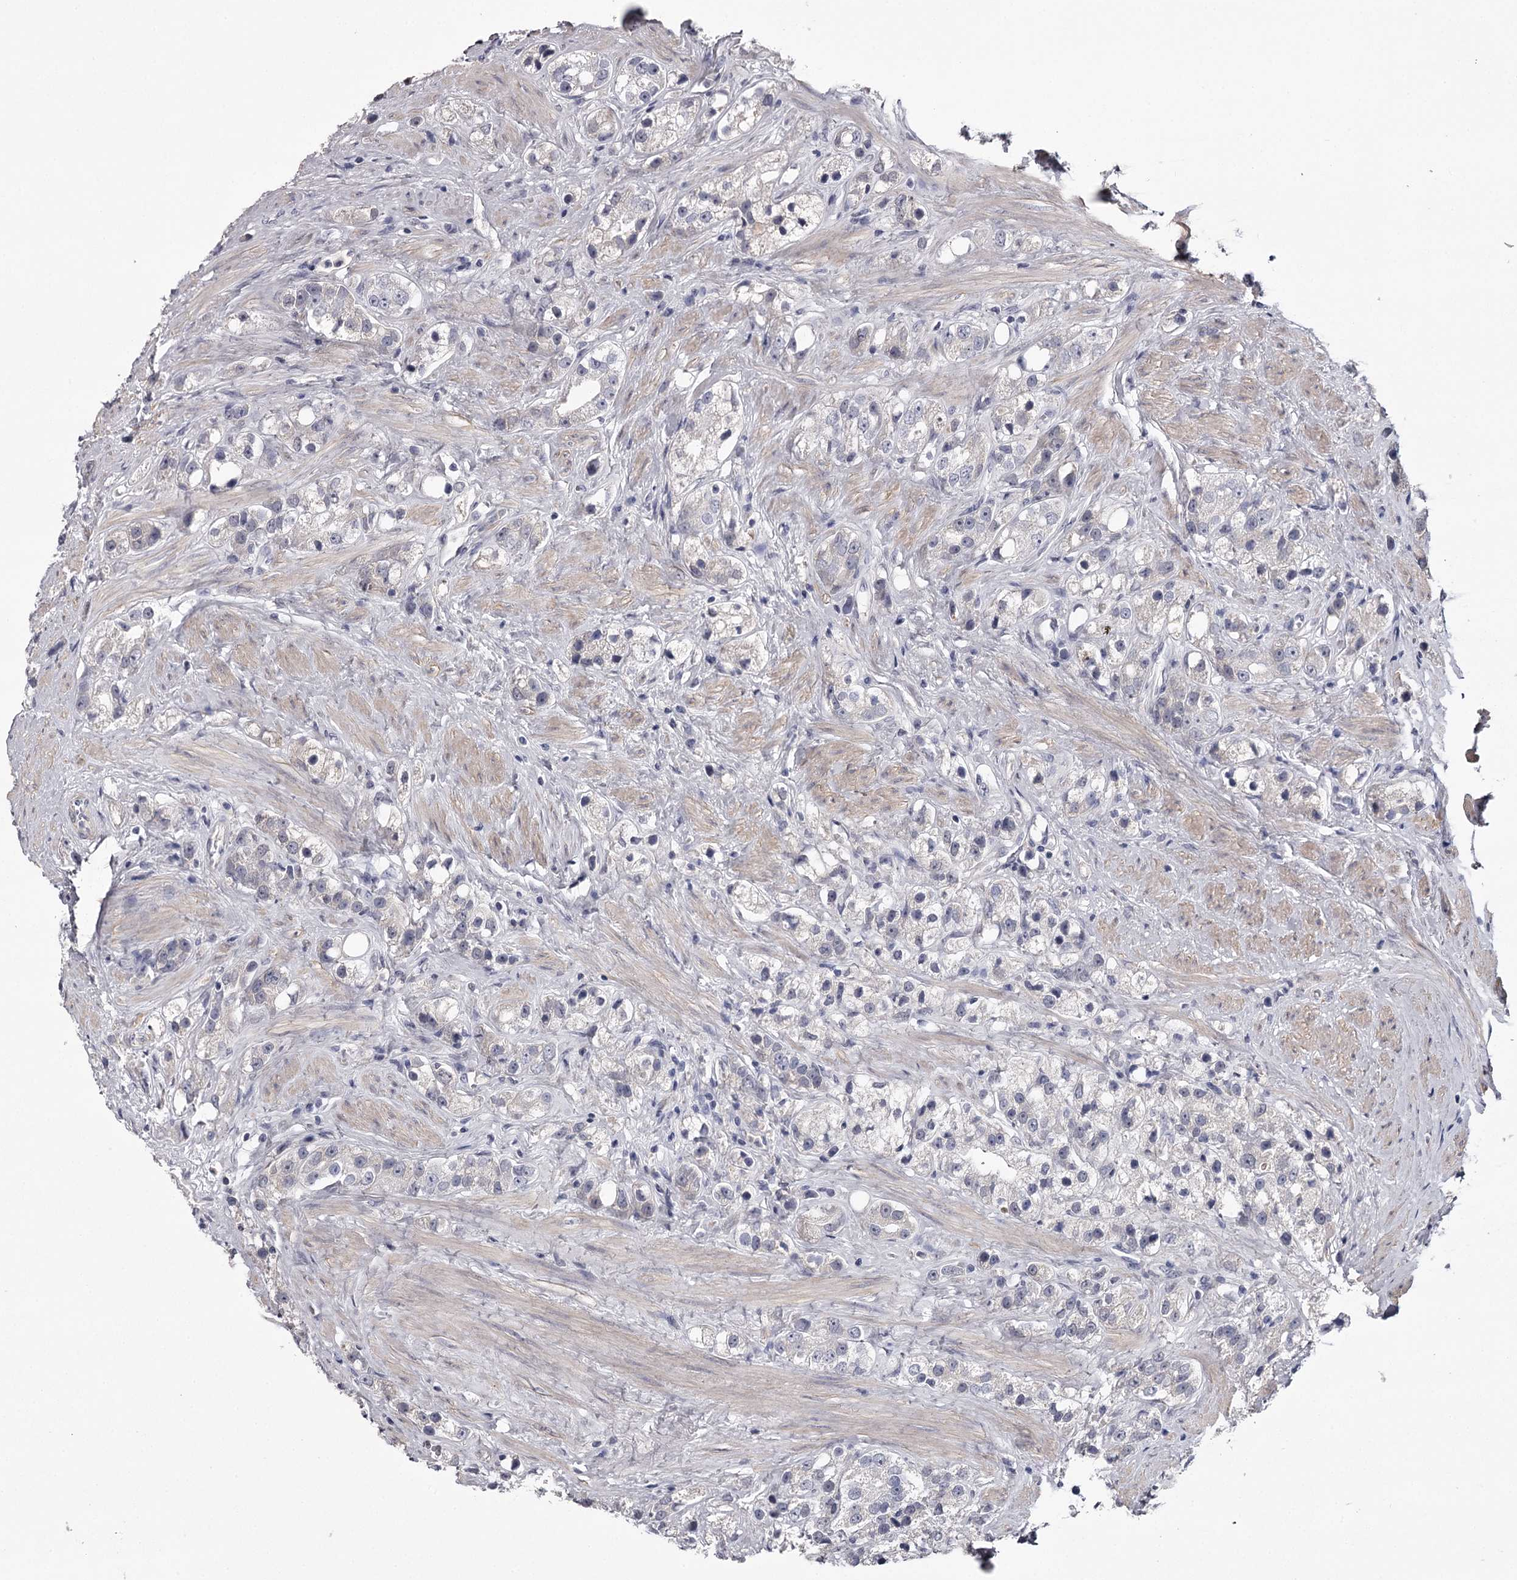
{"staining": {"intensity": "negative", "quantity": "none", "location": "none"}, "tissue": "prostate cancer", "cell_type": "Tumor cells", "image_type": "cancer", "snomed": [{"axis": "morphology", "description": "Adenocarcinoma, NOS"}, {"axis": "topography", "description": "Prostate"}], "caption": "Immunohistochemical staining of adenocarcinoma (prostate) reveals no significant staining in tumor cells. (Immunohistochemistry (ihc), brightfield microscopy, high magnification).", "gene": "FDXACB1", "patient": {"sex": "male", "age": 79}}